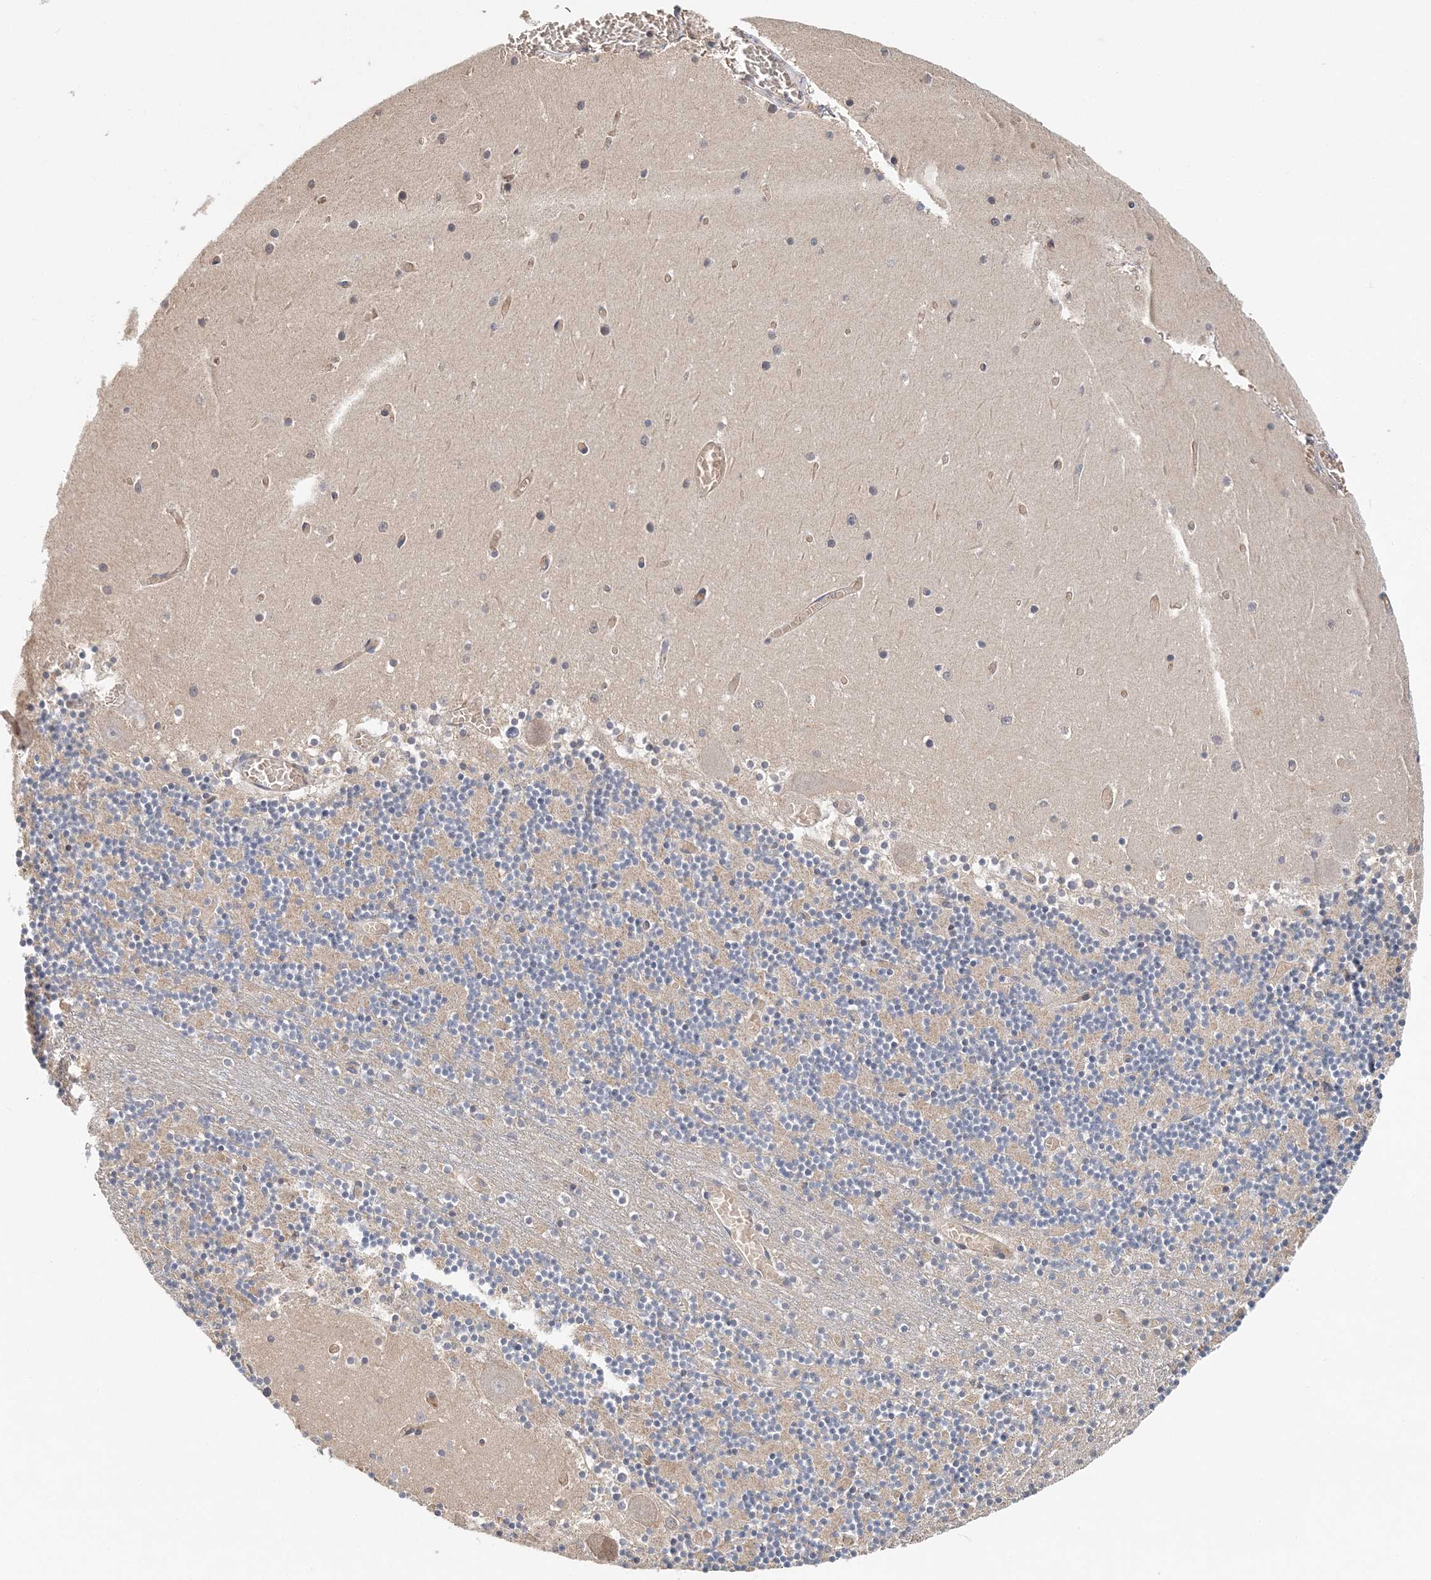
{"staining": {"intensity": "negative", "quantity": "none", "location": "none"}, "tissue": "cerebellum", "cell_type": "Cells in granular layer", "image_type": "normal", "snomed": [{"axis": "morphology", "description": "Normal tissue, NOS"}, {"axis": "topography", "description": "Cerebellum"}], "caption": "Protein analysis of normal cerebellum reveals no significant expression in cells in granular layer. (Brightfield microscopy of DAB (3,3'-diaminobenzidine) immunohistochemistry (IHC) at high magnification).", "gene": "SYCP3", "patient": {"sex": "female", "age": 28}}